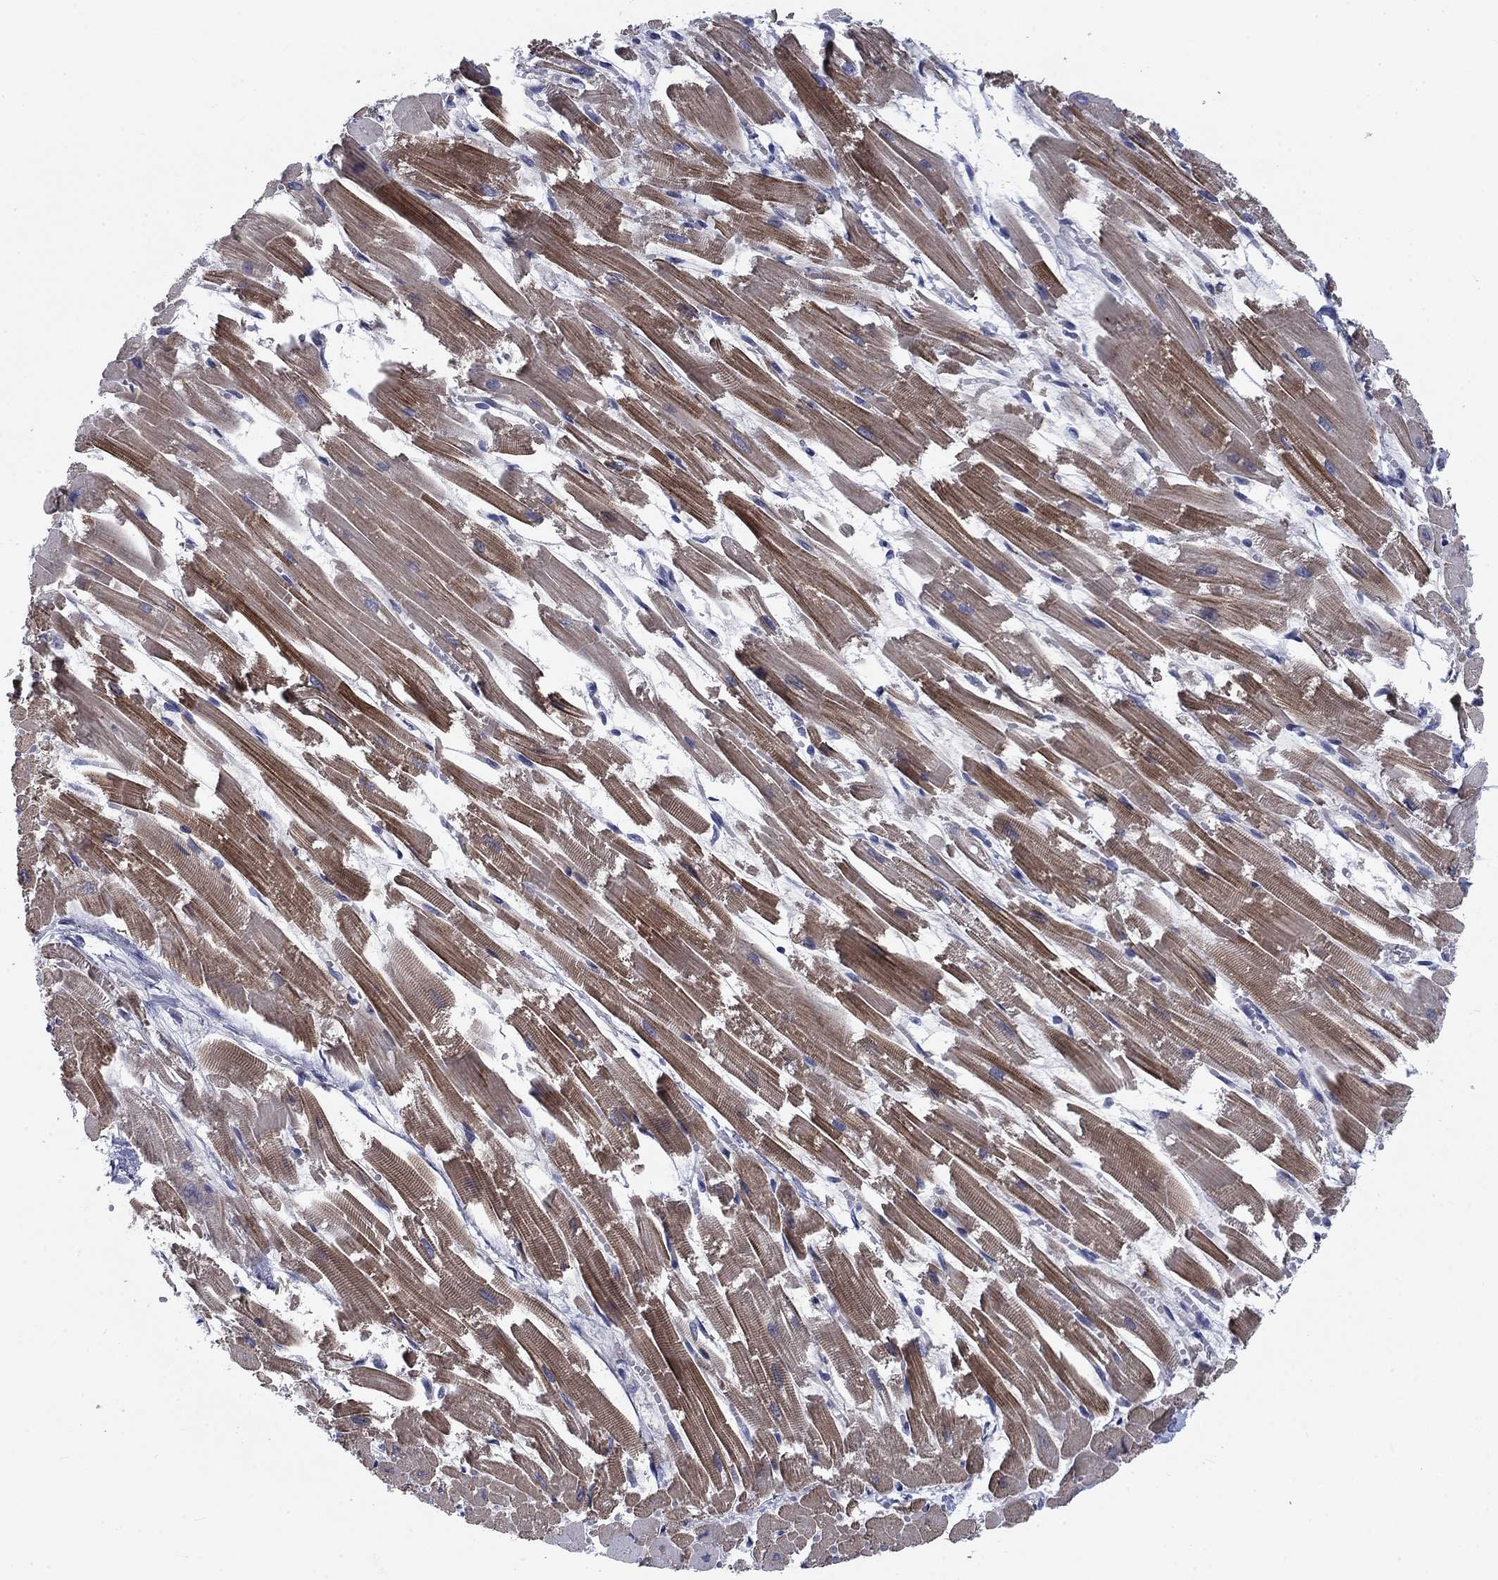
{"staining": {"intensity": "moderate", "quantity": "25%-75%", "location": "cytoplasmic/membranous"}, "tissue": "heart muscle", "cell_type": "Cardiomyocytes", "image_type": "normal", "snomed": [{"axis": "morphology", "description": "Normal tissue, NOS"}, {"axis": "topography", "description": "Heart"}], "caption": "The immunohistochemical stain shows moderate cytoplasmic/membranous expression in cardiomyocytes of normal heart muscle. (Brightfield microscopy of DAB IHC at high magnification).", "gene": "KIF15", "patient": {"sex": "female", "age": 52}}